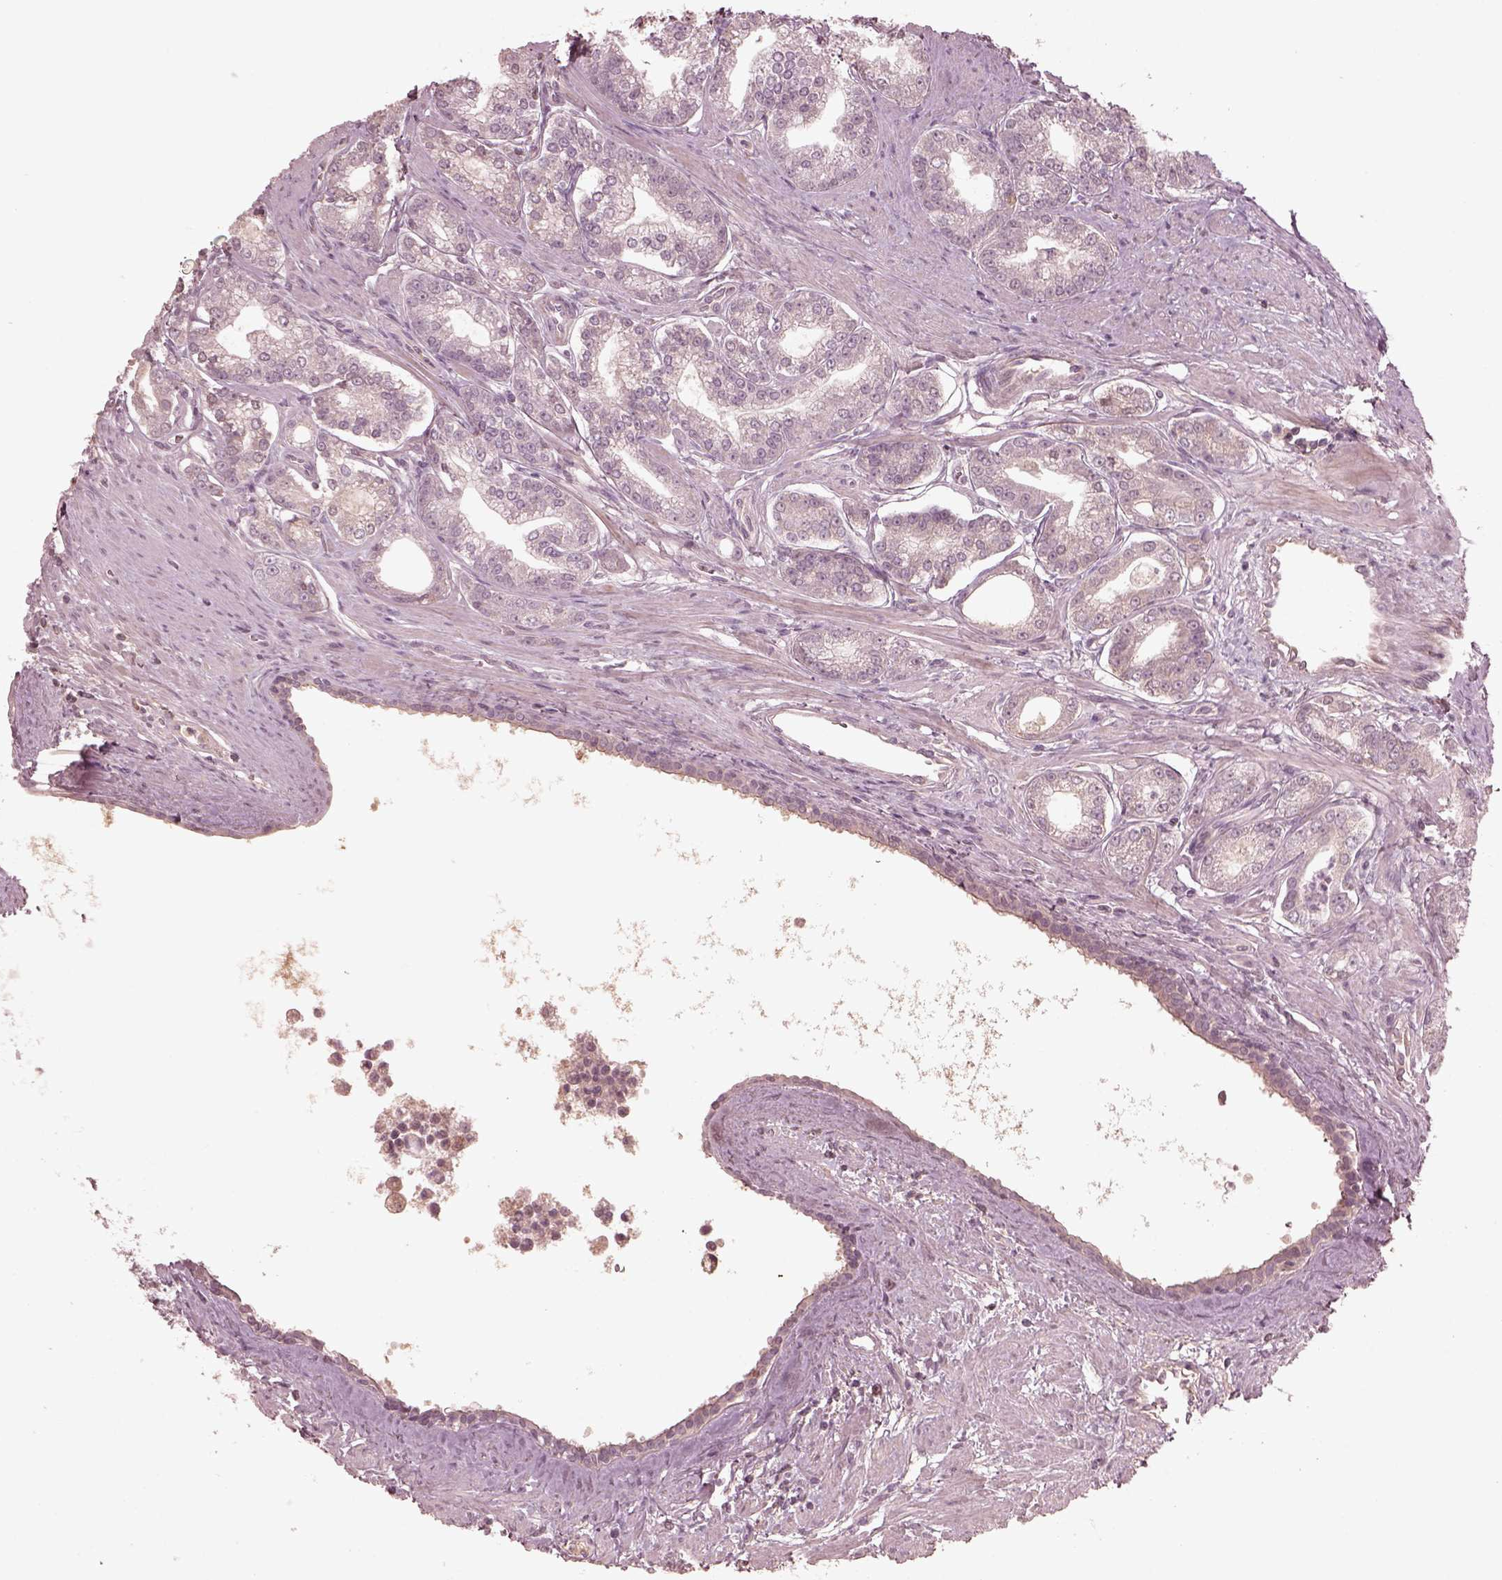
{"staining": {"intensity": "negative", "quantity": "none", "location": "none"}, "tissue": "prostate cancer", "cell_type": "Tumor cells", "image_type": "cancer", "snomed": [{"axis": "morphology", "description": "Adenocarcinoma, NOS"}, {"axis": "topography", "description": "Prostate"}], "caption": "Prostate cancer was stained to show a protein in brown. There is no significant positivity in tumor cells. (DAB (3,3'-diaminobenzidine) immunohistochemistry with hematoxylin counter stain).", "gene": "VWA5B1", "patient": {"sex": "male", "age": 71}}